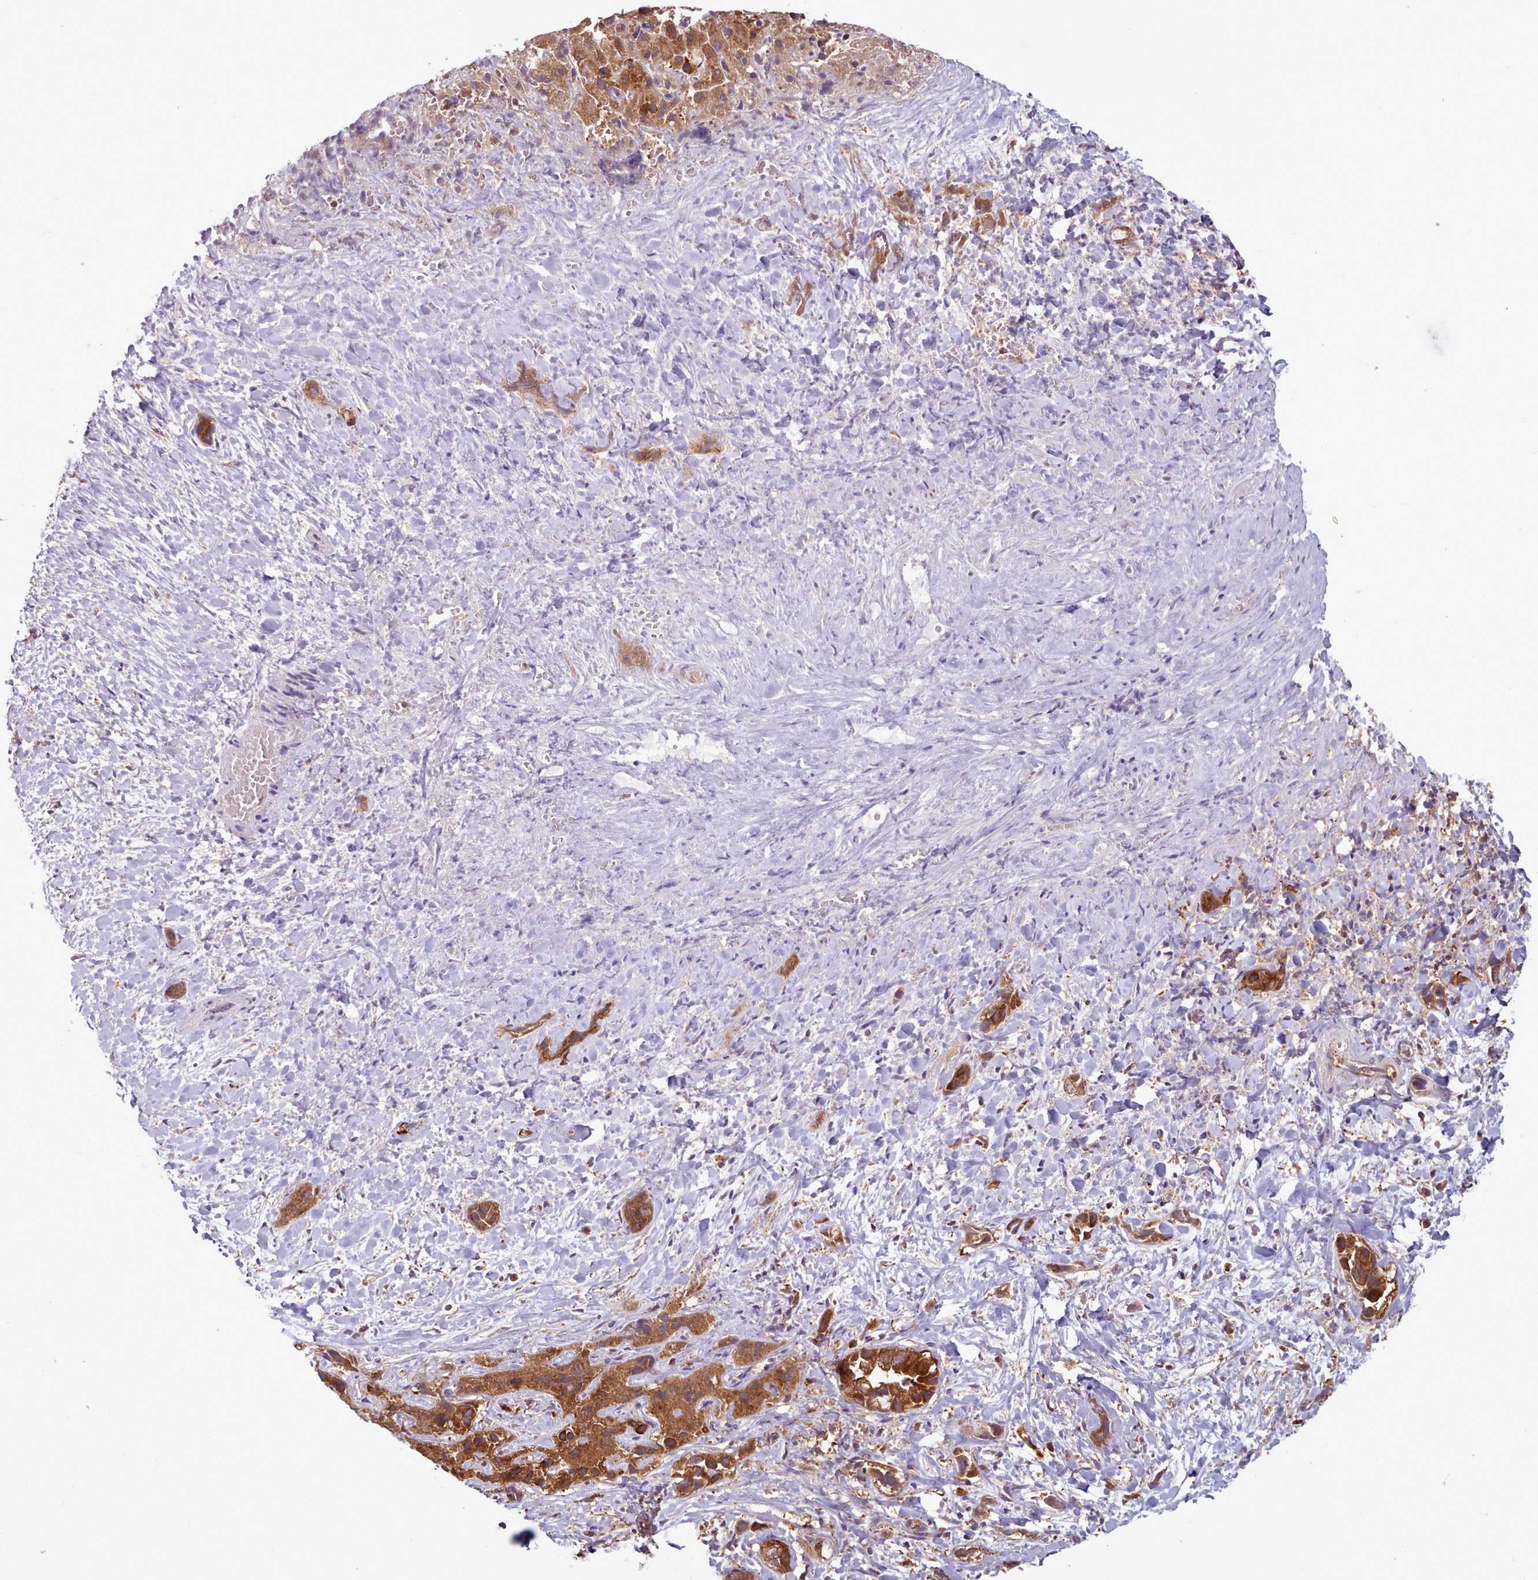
{"staining": {"intensity": "strong", "quantity": ">75%", "location": "cytoplasmic/membranous"}, "tissue": "liver cancer", "cell_type": "Tumor cells", "image_type": "cancer", "snomed": [{"axis": "morphology", "description": "Cholangiocarcinoma"}, {"axis": "topography", "description": "Liver"}], "caption": "Protein expression analysis of liver cholangiocarcinoma reveals strong cytoplasmic/membranous staining in about >75% of tumor cells.", "gene": "CRYBG1", "patient": {"sex": "female", "age": 52}}